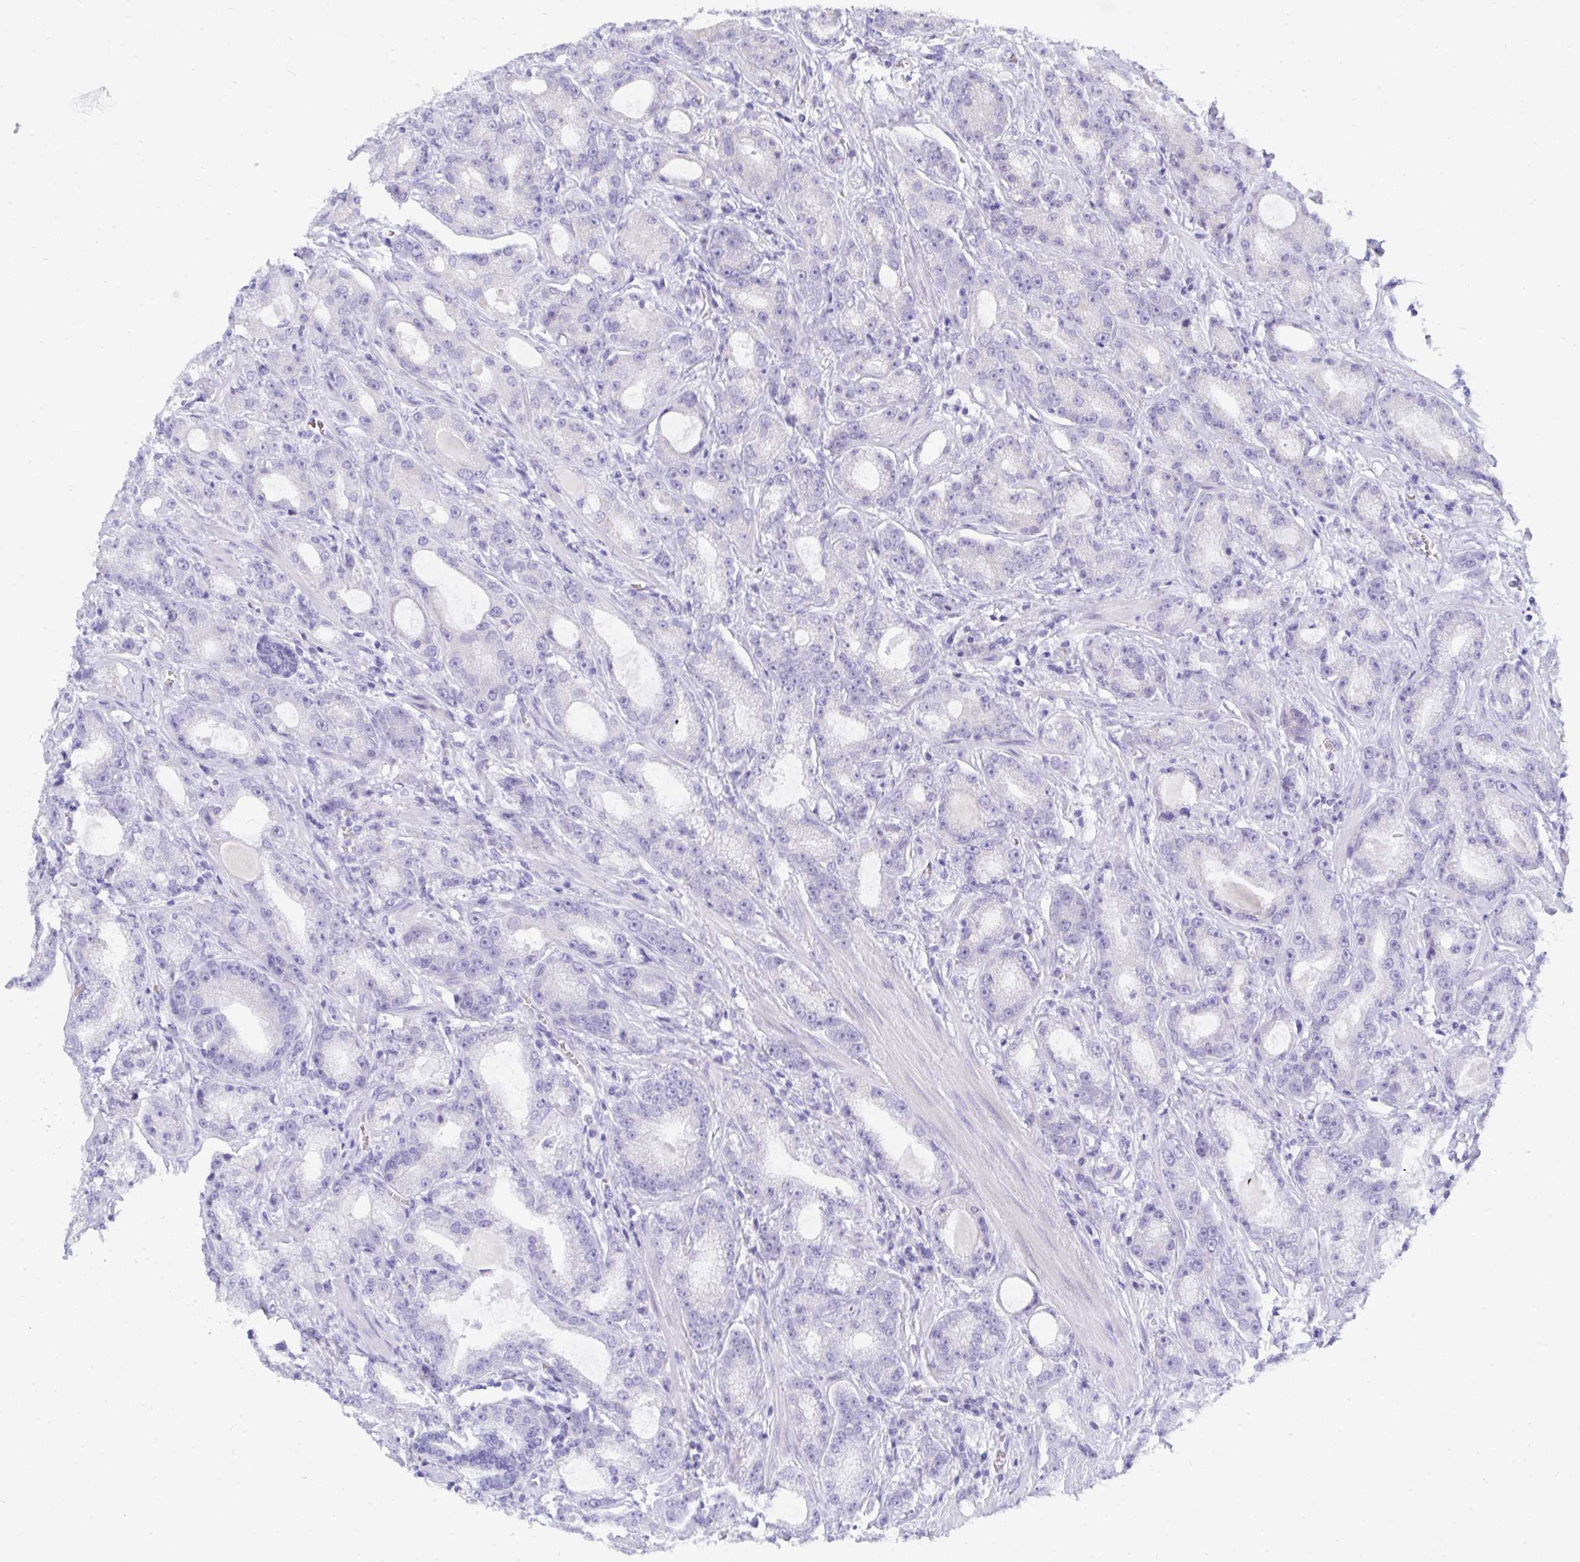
{"staining": {"intensity": "negative", "quantity": "none", "location": "none"}, "tissue": "prostate cancer", "cell_type": "Tumor cells", "image_type": "cancer", "snomed": [{"axis": "morphology", "description": "Adenocarcinoma, High grade"}, {"axis": "topography", "description": "Prostate"}], "caption": "IHC micrograph of neoplastic tissue: high-grade adenocarcinoma (prostate) stained with DAB reveals no significant protein expression in tumor cells.", "gene": "MROH2B", "patient": {"sex": "male", "age": 65}}